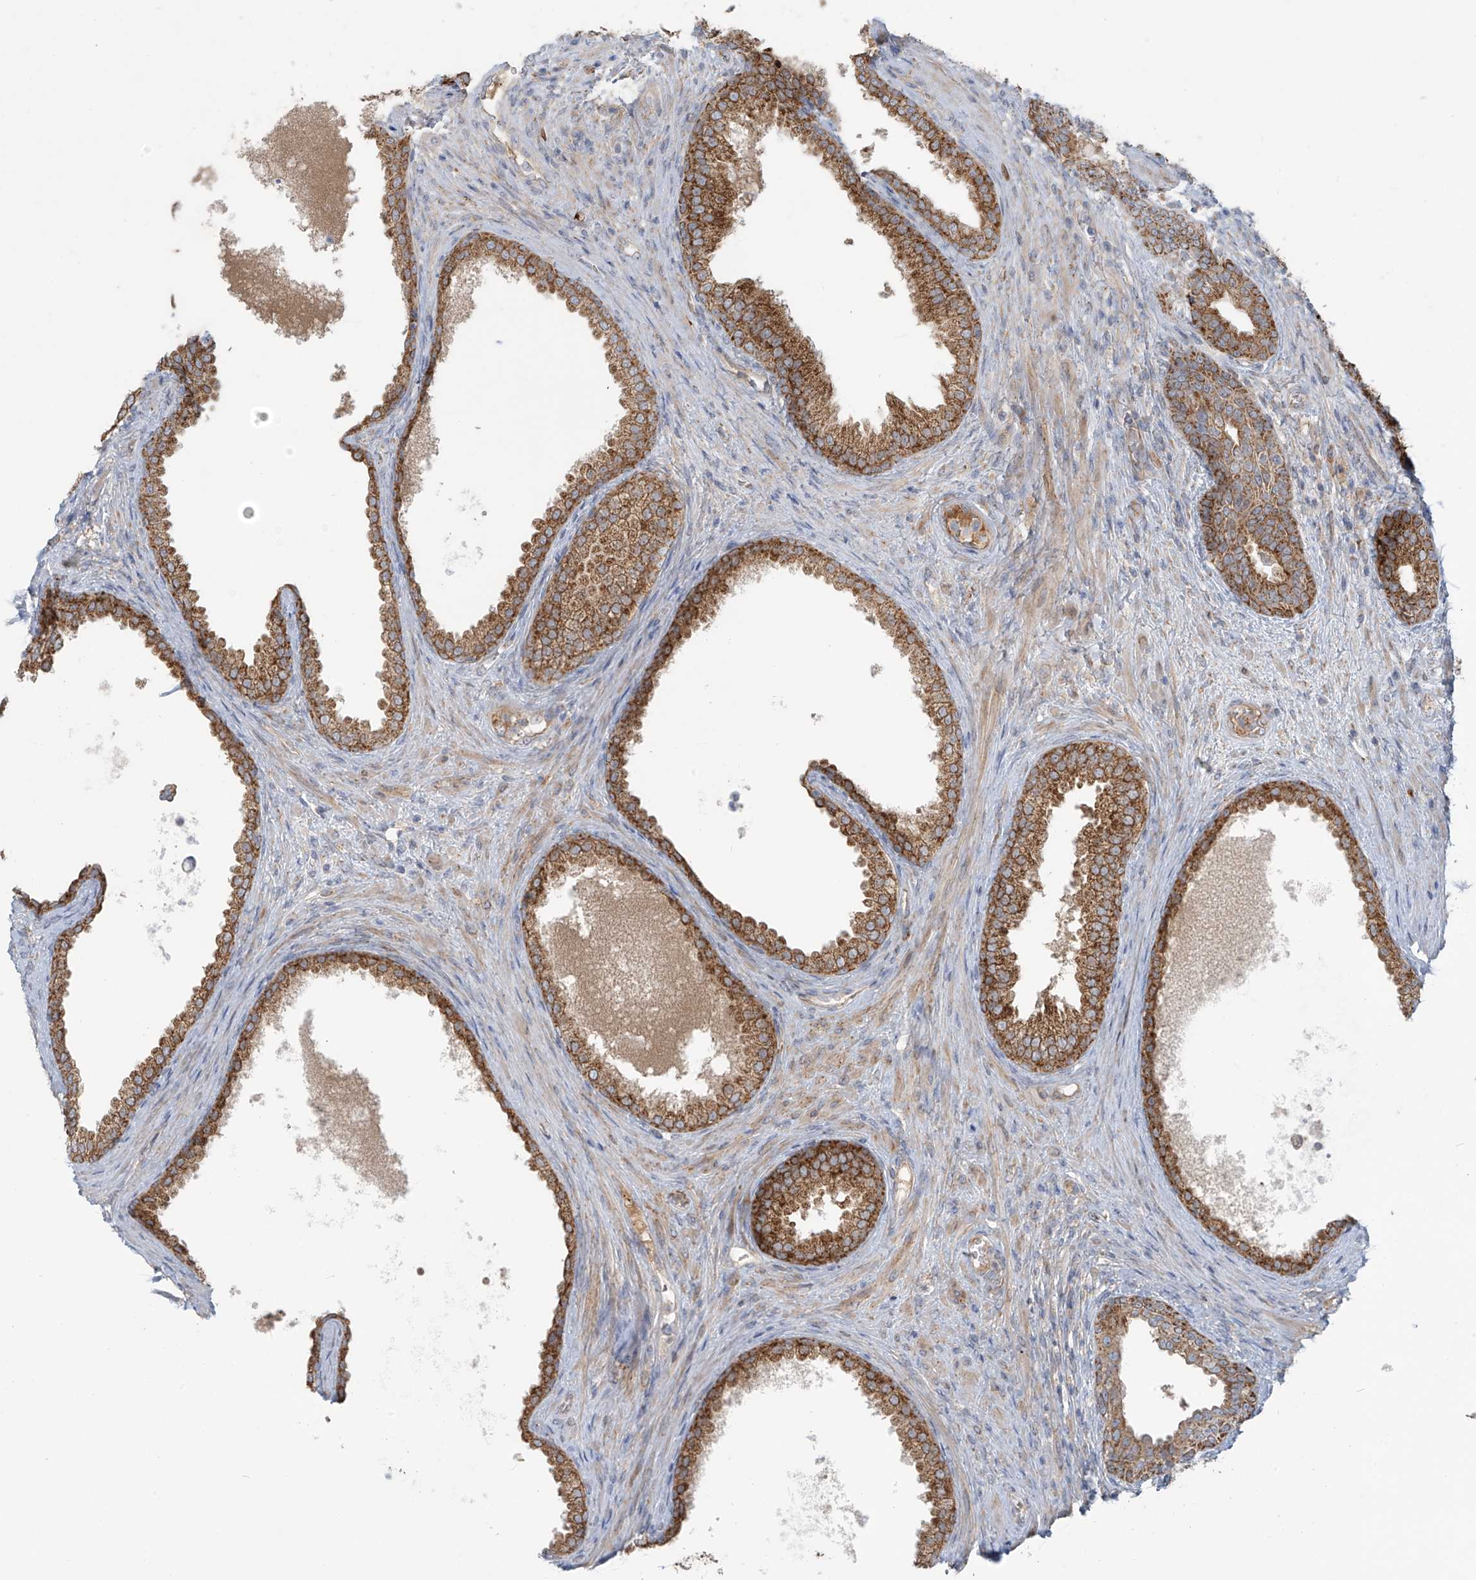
{"staining": {"intensity": "strong", "quantity": ">75%", "location": "cytoplasmic/membranous"}, "tissue": "prostate", "cell_type": "Glandular cells", "image_type": "normal", "snomed": [{"axis": "morphology", "description": "Normal tissue, NOS"}, {"axis": "topography", "description": "Prostate"}], "caption": "Brown immunohistochemical staining in normal prostate demonstrates strong cytoplasmic/membranous expression in approximately >75% of glandular cells. (Brightfield microscopy of DAB IHC at high magnification).", "gene": "LZTS3", "patient": {"sex": "male", "age": 76}}